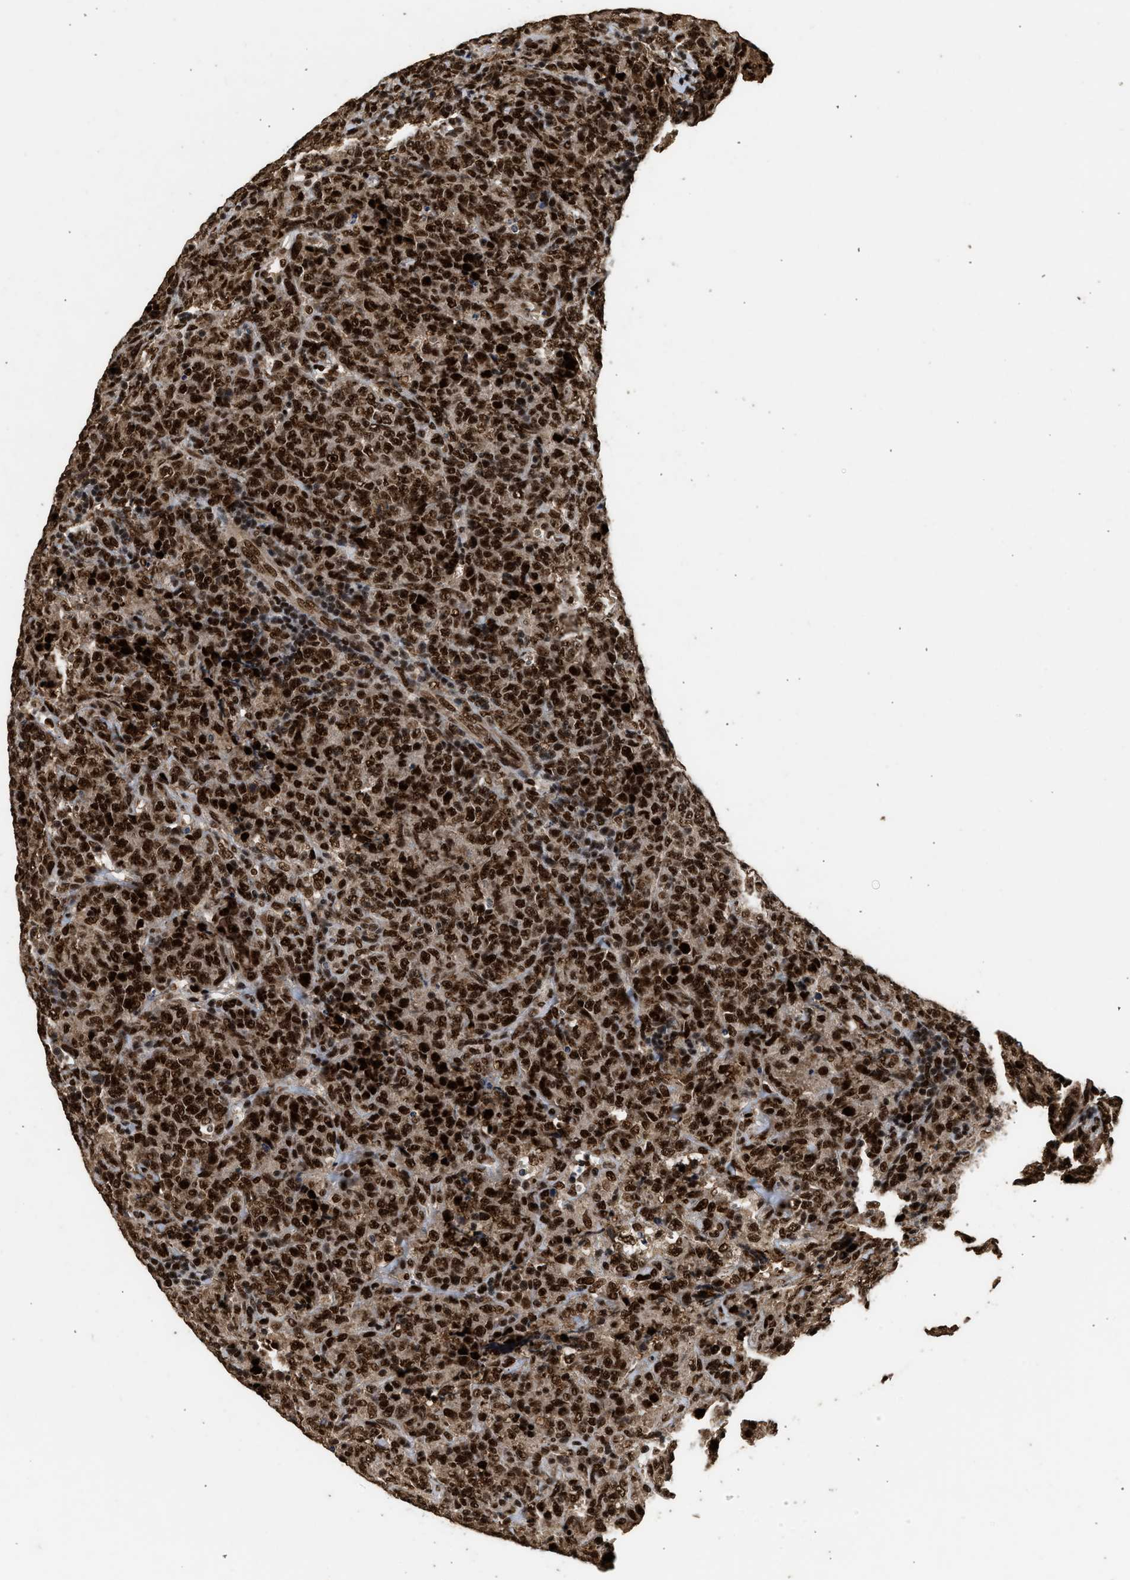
{"staining": {"intensity": "strong", "quantity": ">75%", "location": "nuclear"}, "tissue": "lymphoma", "cell_type": "Tumor cells", "image_type": "cancer", "snomed": [{"axis": "morphology", "description": "Malignant lymphoma, non-Hodgkin's type, High grade"}, {"axis": "topography", "description": "Tonsil"}], "caption": "A brown stain labels strong nuclear positivity of a protein in lymphoma tumor cells.", "gene": "PPP4R3B", "patient": {"sex": "female", "age": 36}}